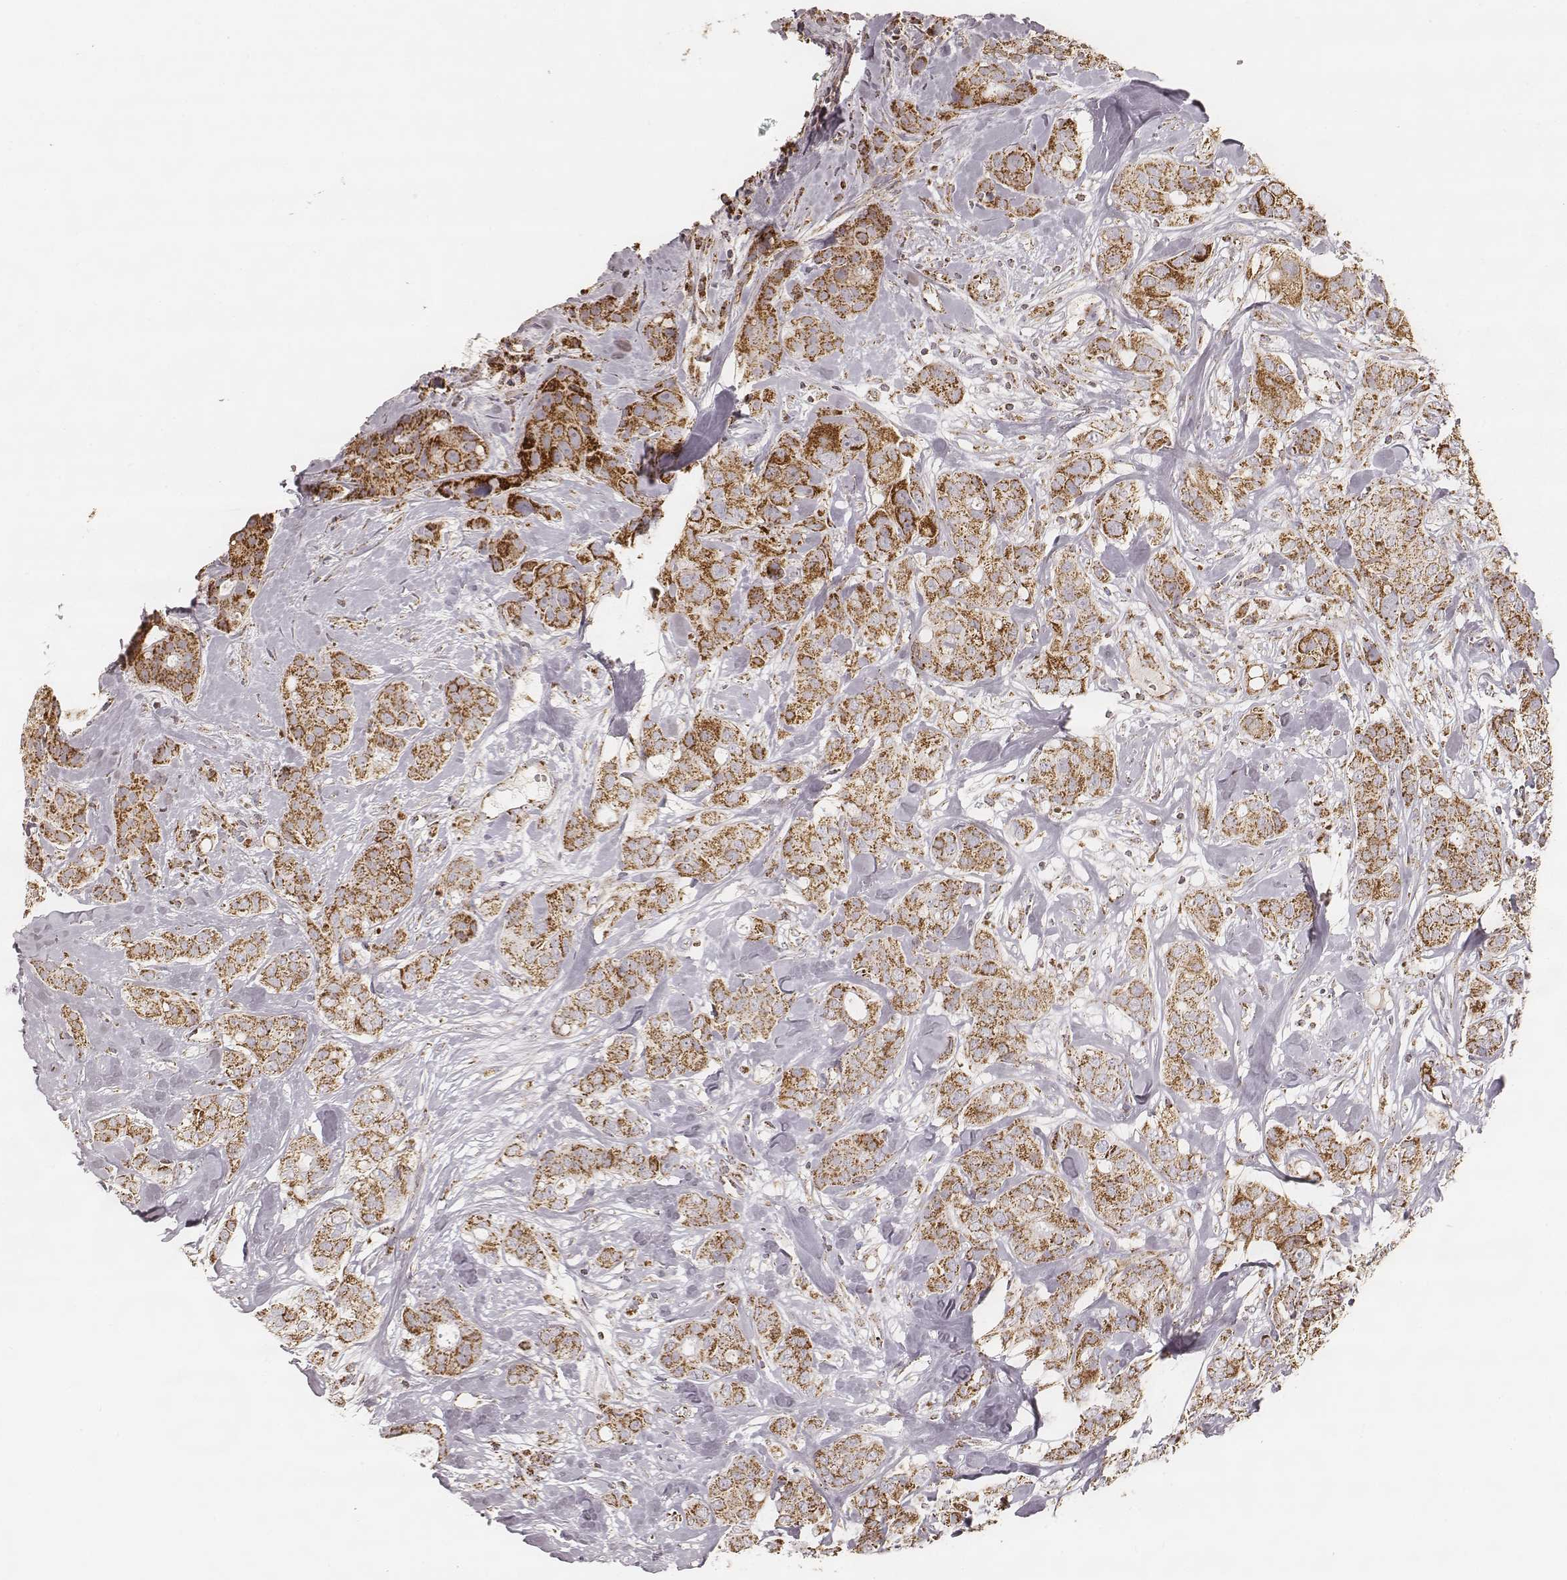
{"staining": {"intensity": "strong", "quantity": ">75%", "location": "cytoplasmic/membranous"}, "tissue": "breast cancer", "cell_type": "Tumor cells", "image_type": "cancer", "snomed": [{"axis": "morphology", "description": "Duct carcinoma"}, {"axis": "topography", "description": "Breast"}], "caption": "This is an image of immunohistochemistry (IHC) staining of infiltrating ductal carcinoma (breast), which shows strong staining in the cytoplasmic/membranous of tumor cells.", "gene": "CS", "patient": {"sex": "female", "age": 43}}